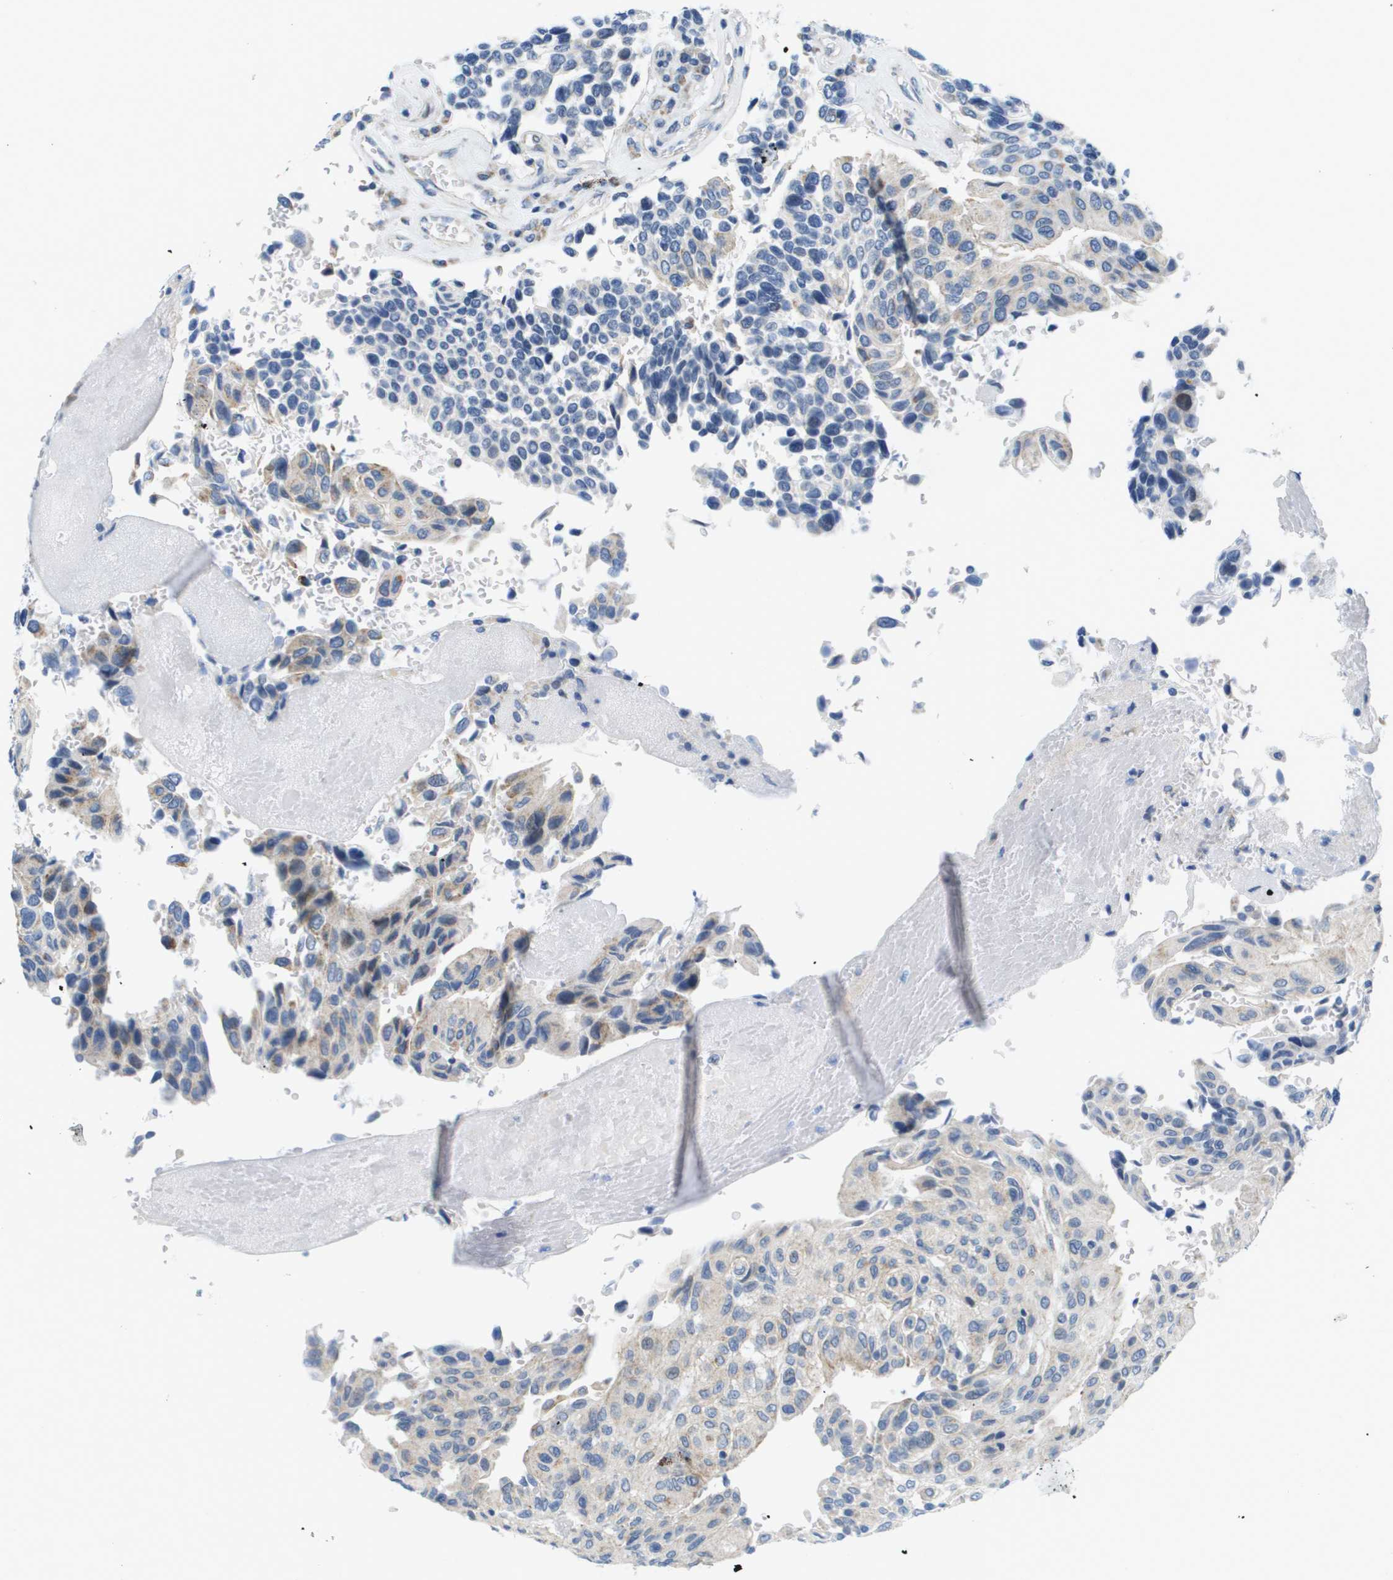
{"staining": {"intensity": "weak", "quantity": "<25%", "location": "cytoplasmic/membranous"}, "tissue": "urothelial cancer", "cell_type": "Tumor cells", "image_type": "cancer", "snomed": [{"axis": "morphology", "description": "Urothelial carcinoma, High grade"}, {"axis": "topography", "description": "Urinary bladder"}], "caption": "Tumor cells show no significant staining in high-grade urothelial carcinoma.", "gene": "KRT23", "patient": {"sex": "male", "age": 66}}